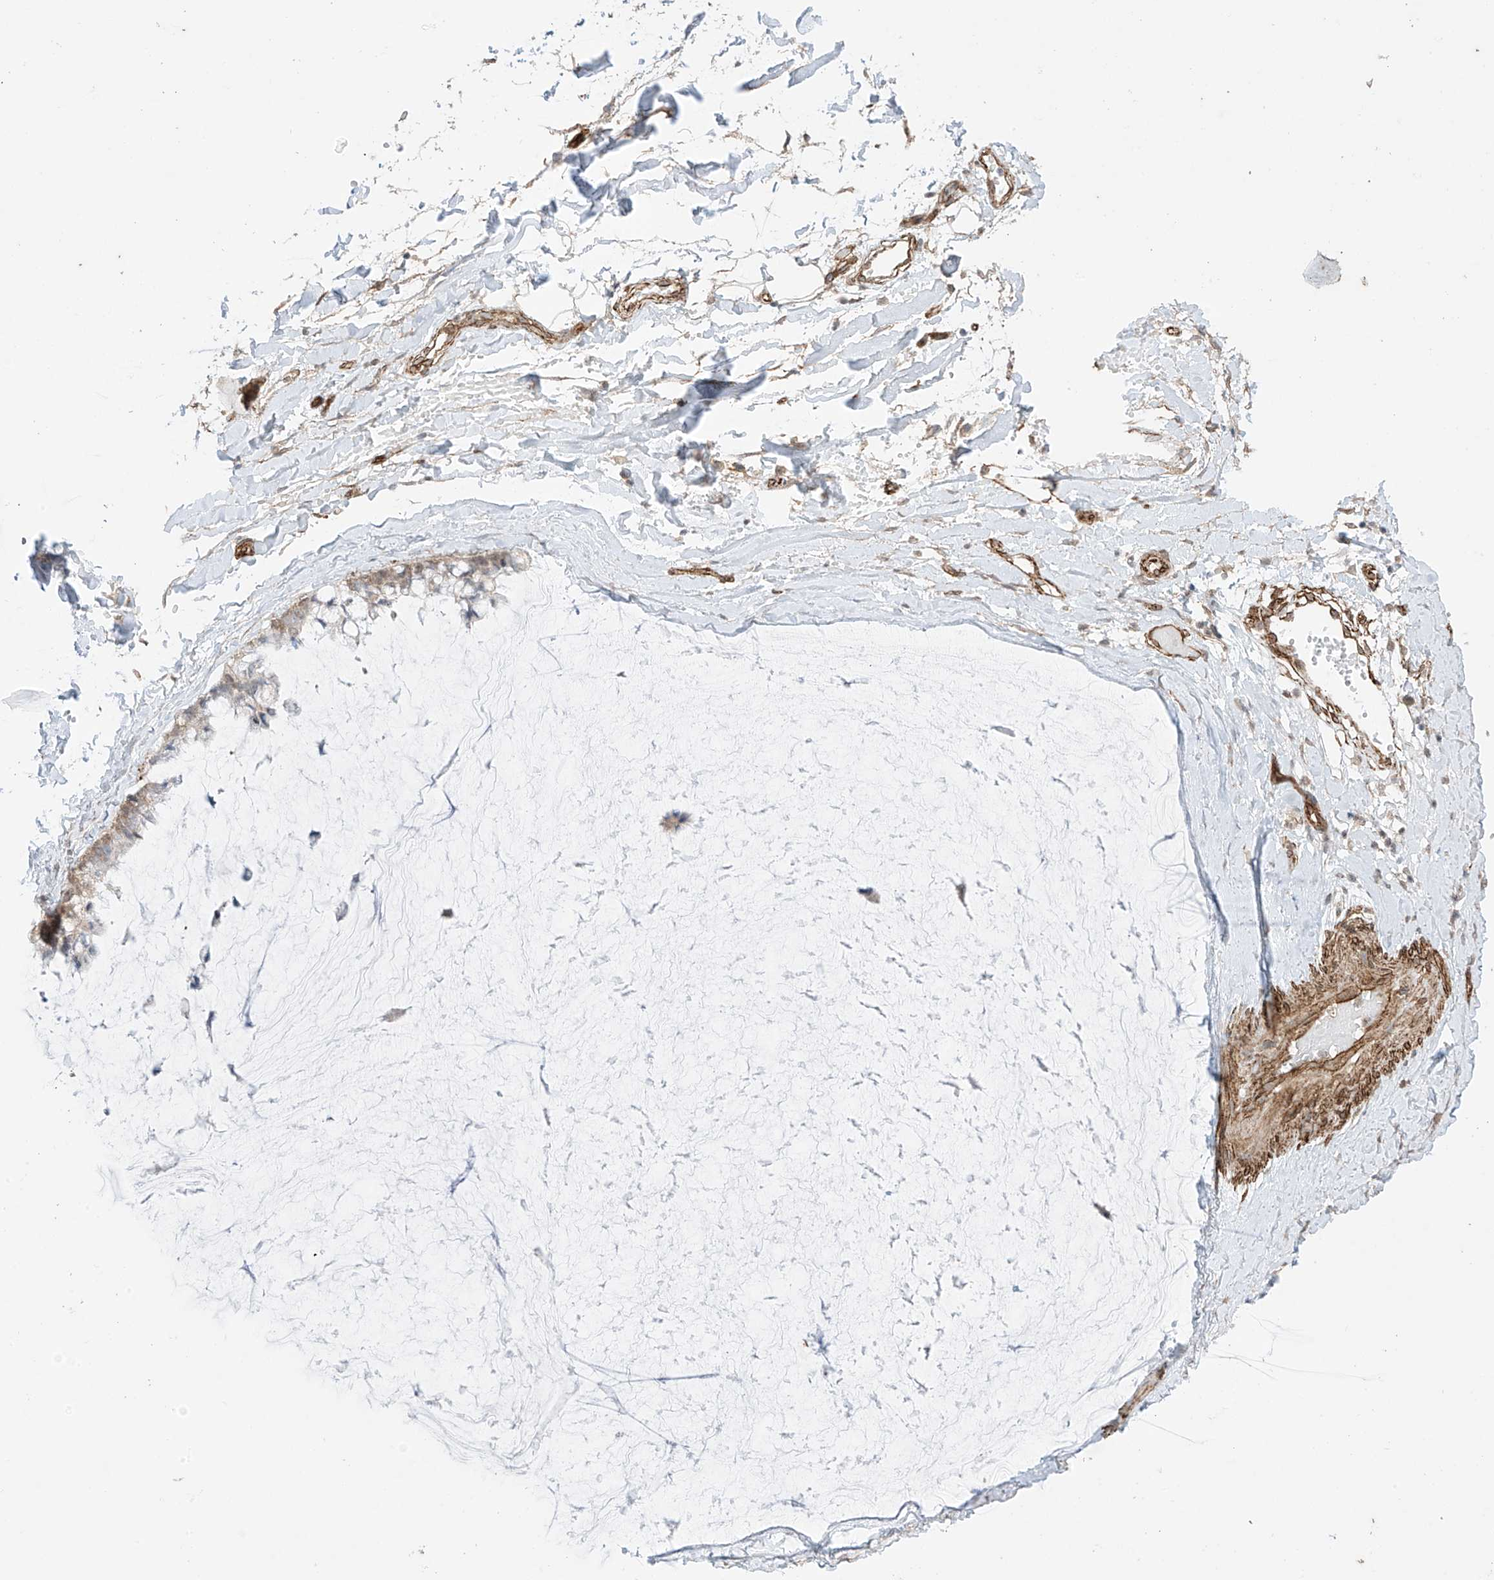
{"staining": {"intensity": "weak", "quantity": "25%-75%", "location": "cytoplasmic/membranous,nuclear"}, "tissue": "ovarian cancer", "cell_type": "Tumor cells", "image_type": "cancer", "snomed": [{"axis": "morphology", "description": "Cystadenocarcinoma, mucinous, NOS"}, {"axis": "topography", "description": "Ovary"}], "caption": "IHC micrograph of neoplastic tissue: ovarian cancer stained using immunohistochemistry (IHC) displays low levels of weak protein expression localized specifically in the cytoplasmic/membranous and nuclear of tumor cells, appearing as a cytoplasmic/membranous and nuclear brown color.", "gene": "TTLL5", "patient": {"sex": "female", "age": 39}}